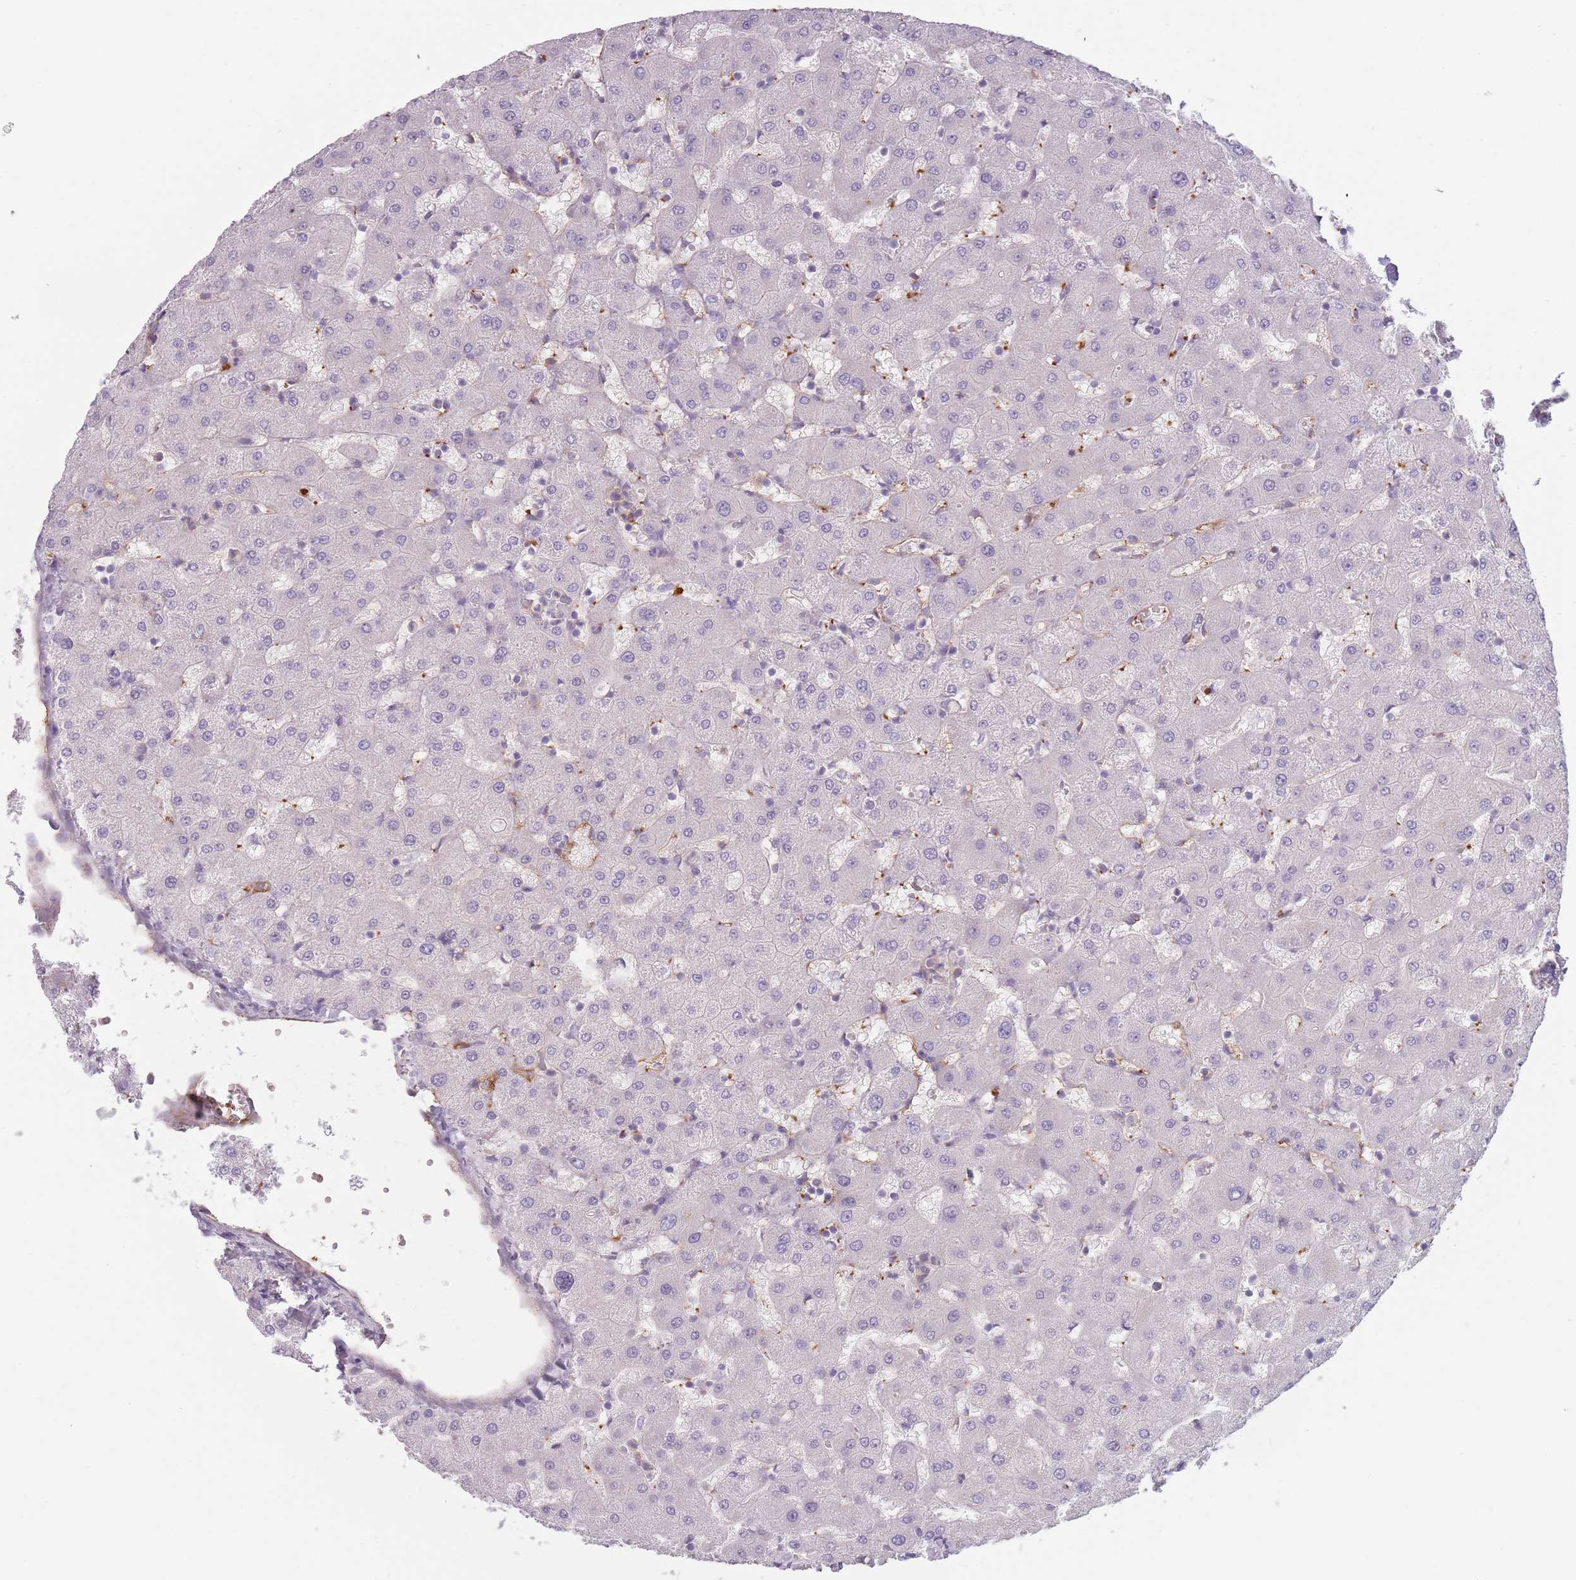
{"staining": {"intensity": "negative", "quantity": "none", "location": "none"}, "tissue": "liver", "cell_type": "Cholangiocytes", "image_type": "normal", "snomed": [{"axis": "morphology", "description": "Normal tissue, NOS"}, {"axis": "topography", "description": "Liver"}], "caption": "Immunohistochemistry (IHC) photomicrograph of benign liver stained for a protein (brown), which shows no expression in cholangiocytes.", "gene": "CD300LF", "patient": {"sex": "female", "age": 63}}